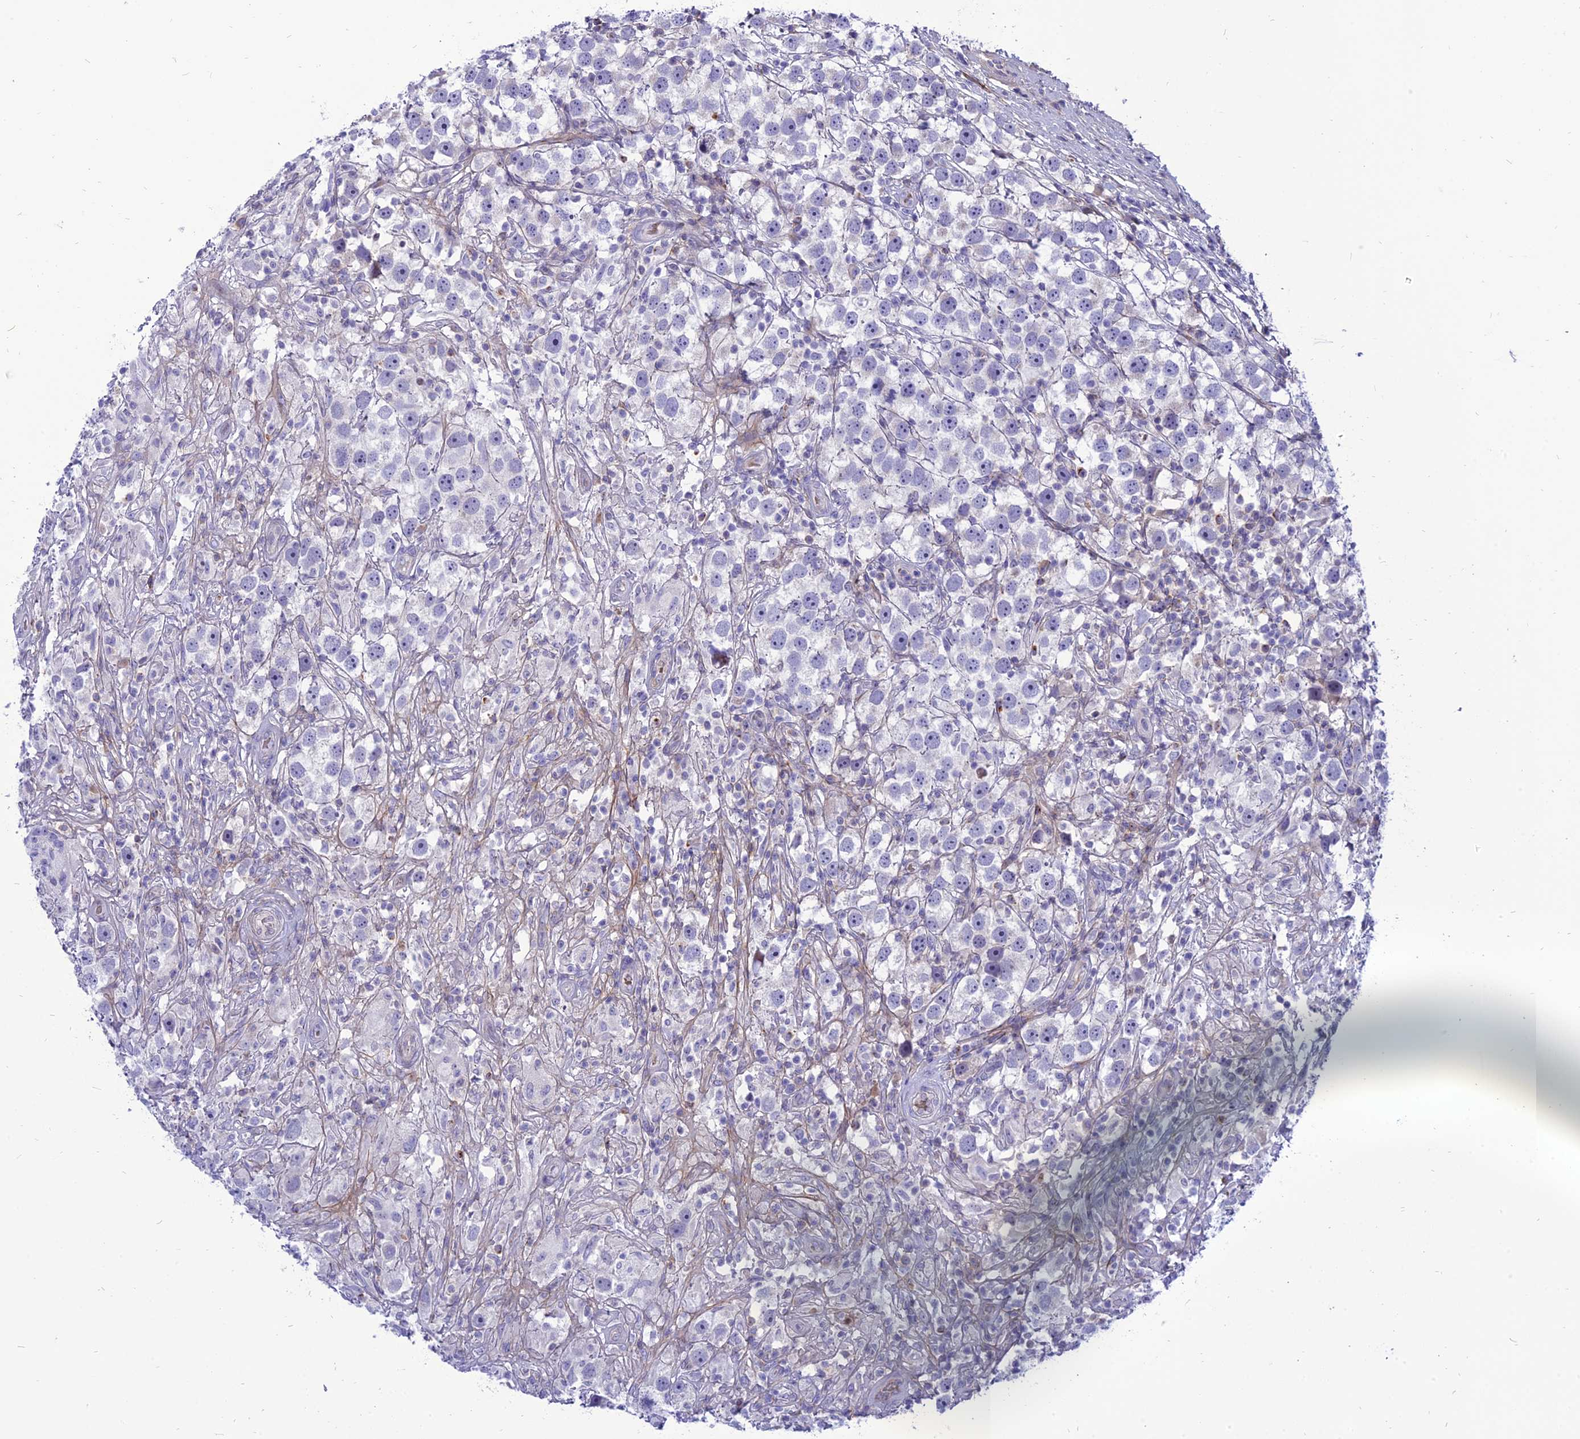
{"staining": {"intensity": "negative", "quantity": "none", "location": "none"}, "tissue": "testis cancer", "cell_type": "Tumor cells", "image_type": "cancer", "snomed": [{"axis": "morphology", "description": "Seminoma, NOS"}, {"axis": "topography", "description": "Testis"}], "caption": "A histopathology image of human testis cancer (seminoma) is negative for staining in tumor cells. Nuclei are stained in blue.", "gene": "MBD3L1", "patient": {"sex": "male", "age": 49}}